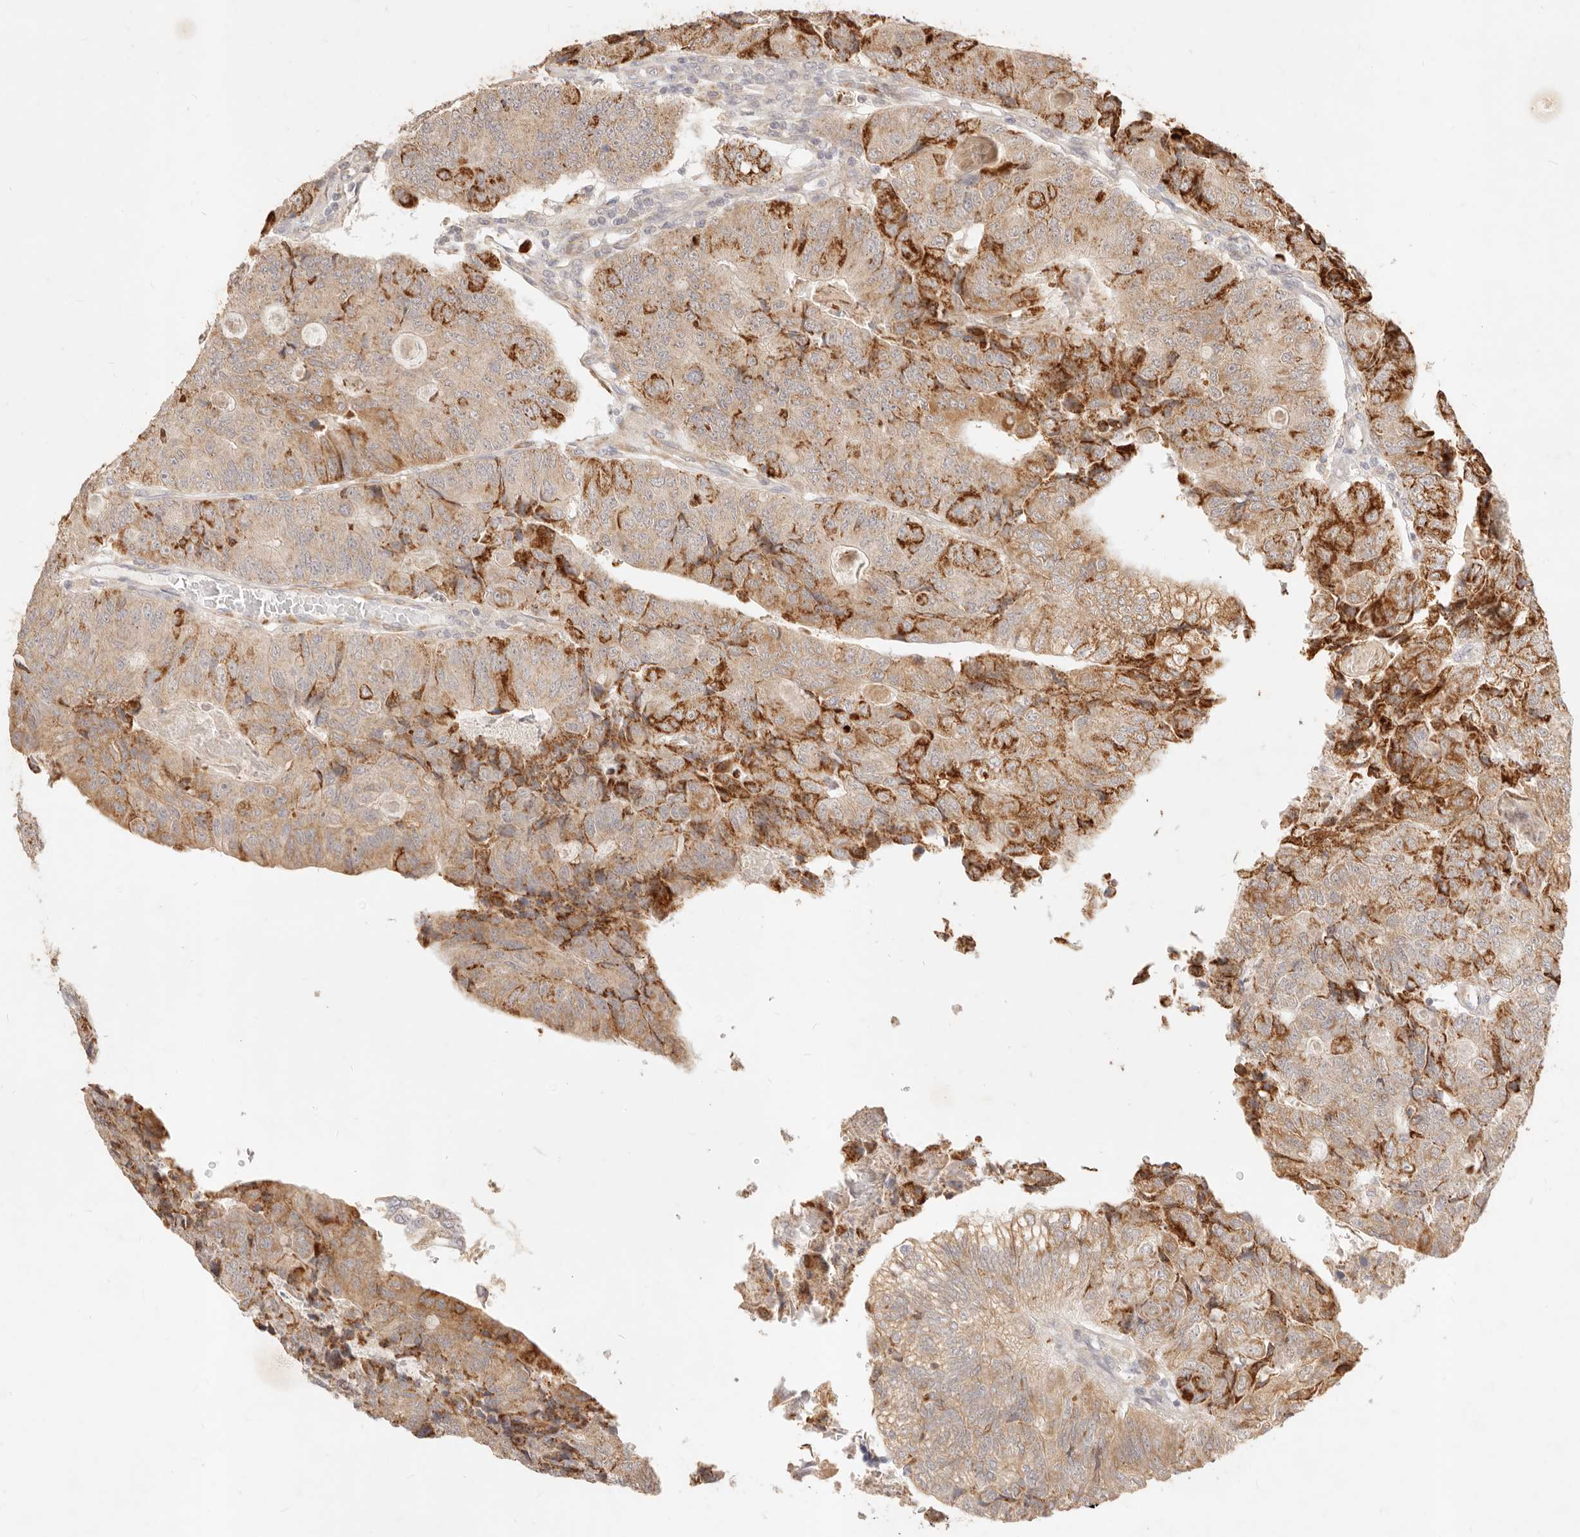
{"staining": {"intensity": "moderate", "quantity": ">75%", "location": "cytoplasmic/membranous"}, "tissue": "colorectal cancer", "cell_type": "Tumor cells", "image_type": "cancer", "snomed": [{"axis": "morphology", "description": "Adenocarcinoma, NOS"}, {"axis": "topography", "description": "Colon"}], "caption": "About >75% of tumor cells in human colorectal cancer reveal moderate cytoplasmic/membranous protein positivity as visualized by brown immunohistochemical staining.", "gene": "RUBCNL", "patient": {"sex": "female", "age": 67}}